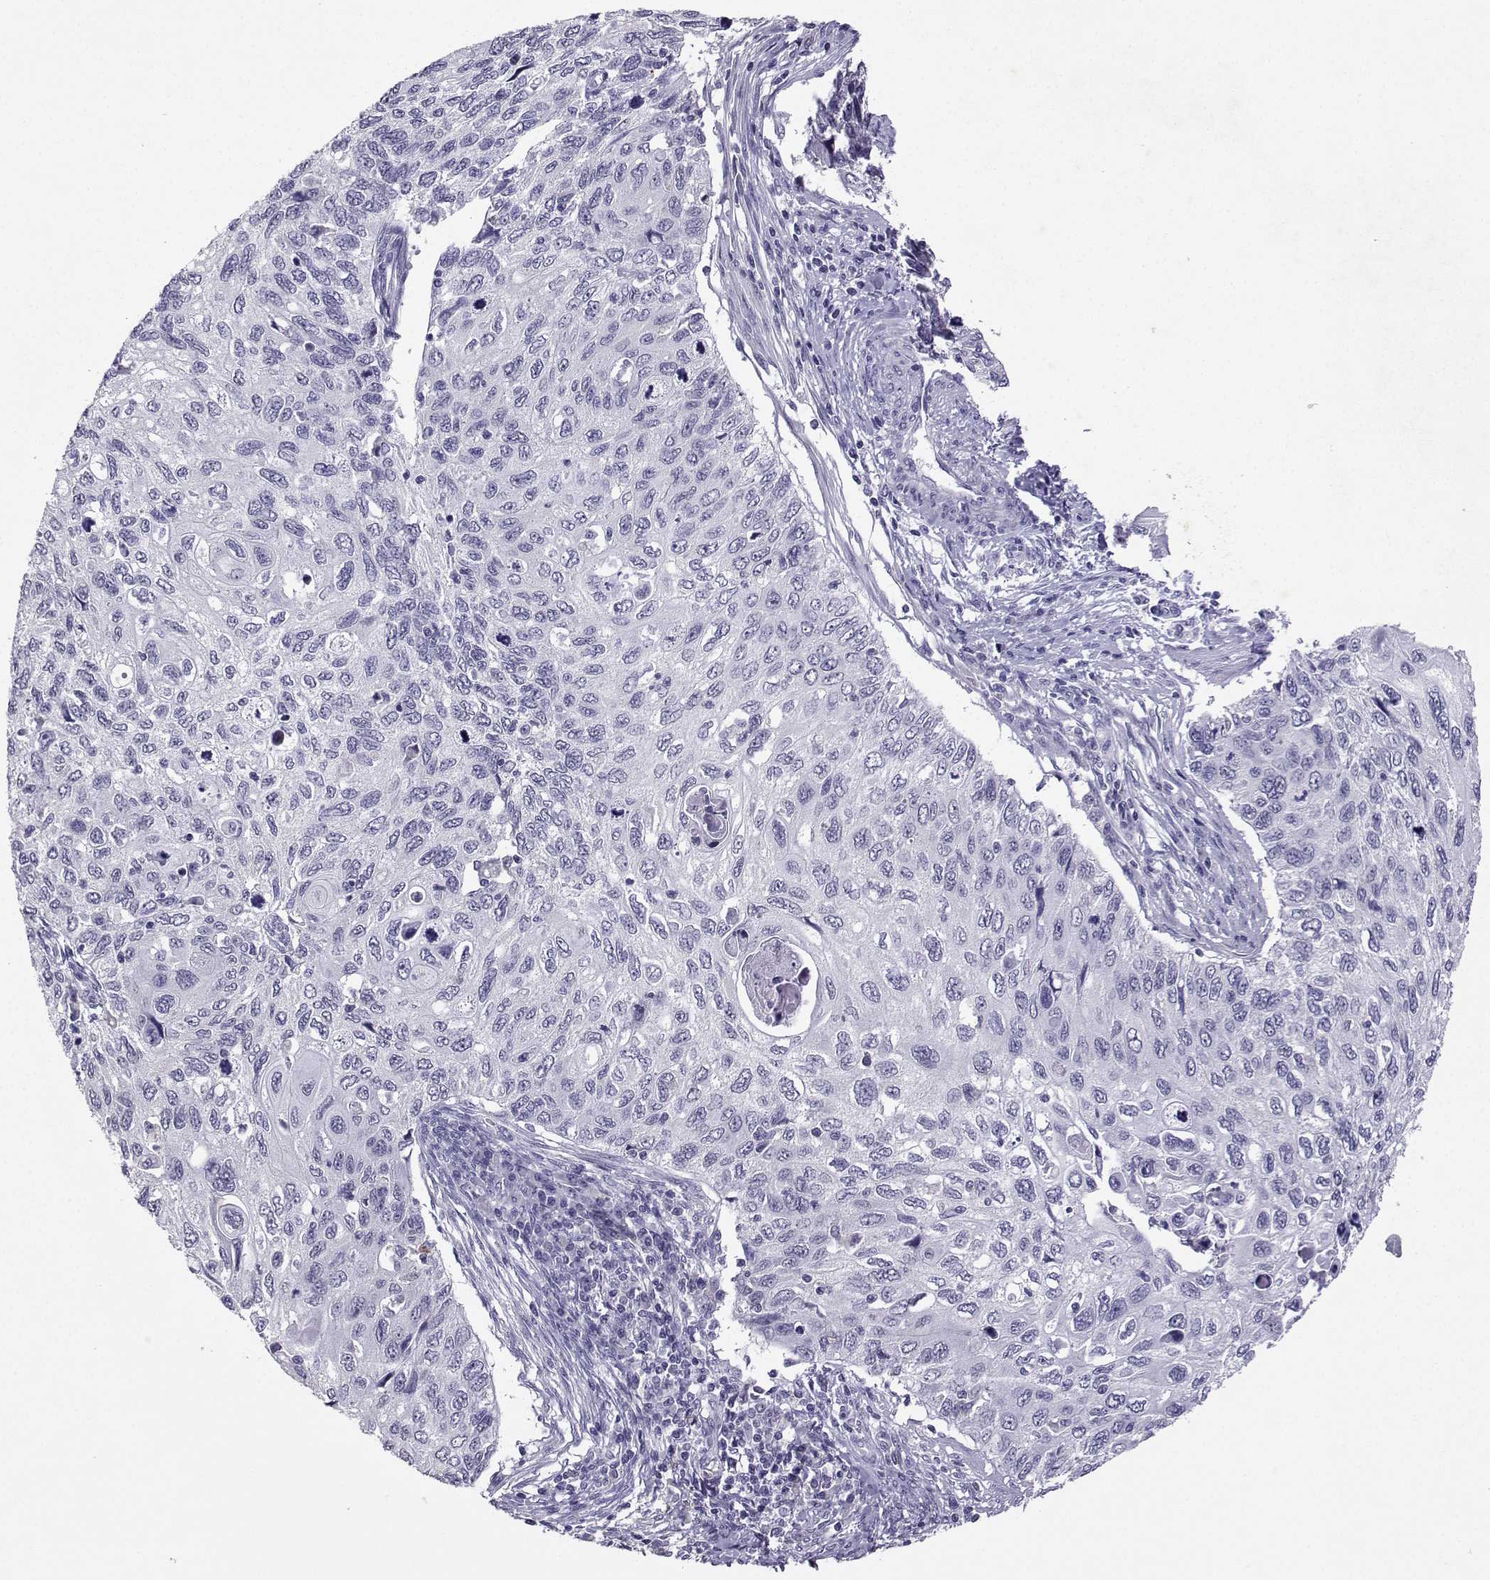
{"staining": {"intensity": "negative", "quantity": "none", "location": "none"}, "tissue": "cervical cancer", "cell_type": "Tumor cells", "image_type": "cancer", "snomed": [{"axis": "morphology", "description": "Squamous cell carcinoma, NOS"}, {"axis": "topography", "description": "Cervix"}], "caption": "Protein analysis of cervical cancer (squamous cell carcinoma) demonstrates no significant expression in tumor cells.", "gene": "TBR1", "patient": {"sex": "female", "age": 70}}